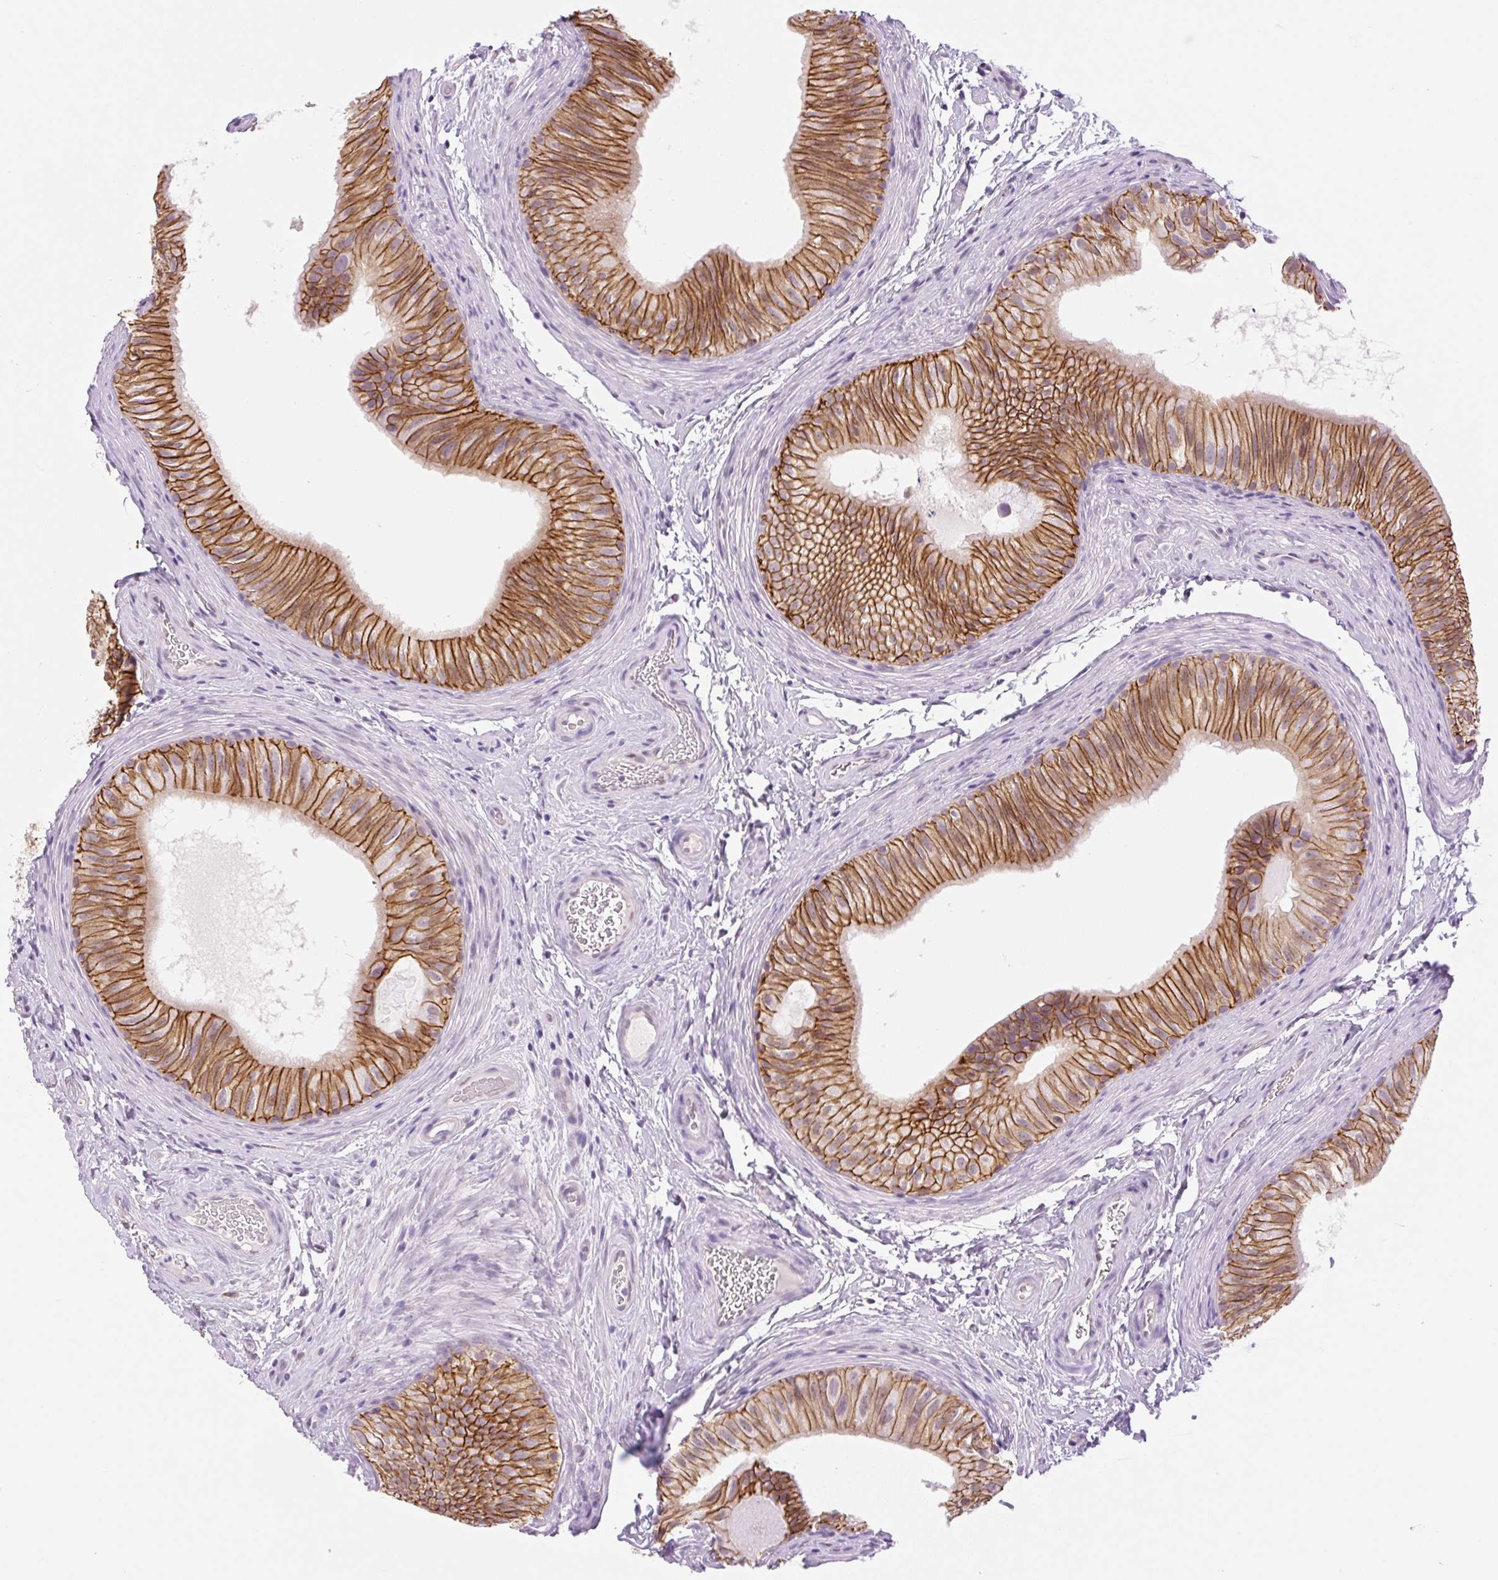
{"staining": {"intensity": "strong", "quantity": ">75%", "location": "cytoplasmic/membranous"}, "tissue": "epididymis", "cell_type": "Glandular cells", "image_type": "normal", "snomed": [{"axis": "morphology", "description": "Normal tissue, NOS"}, {"axis": "topography", "description": "Epididymis"}], "caption": "Strong cytoplasmic/membranous staining is appreciated in approximately >75% of glandular cells in benign epididymis.", "gene": "PALM3", "patient": {"sex": "male", "age": 24}}